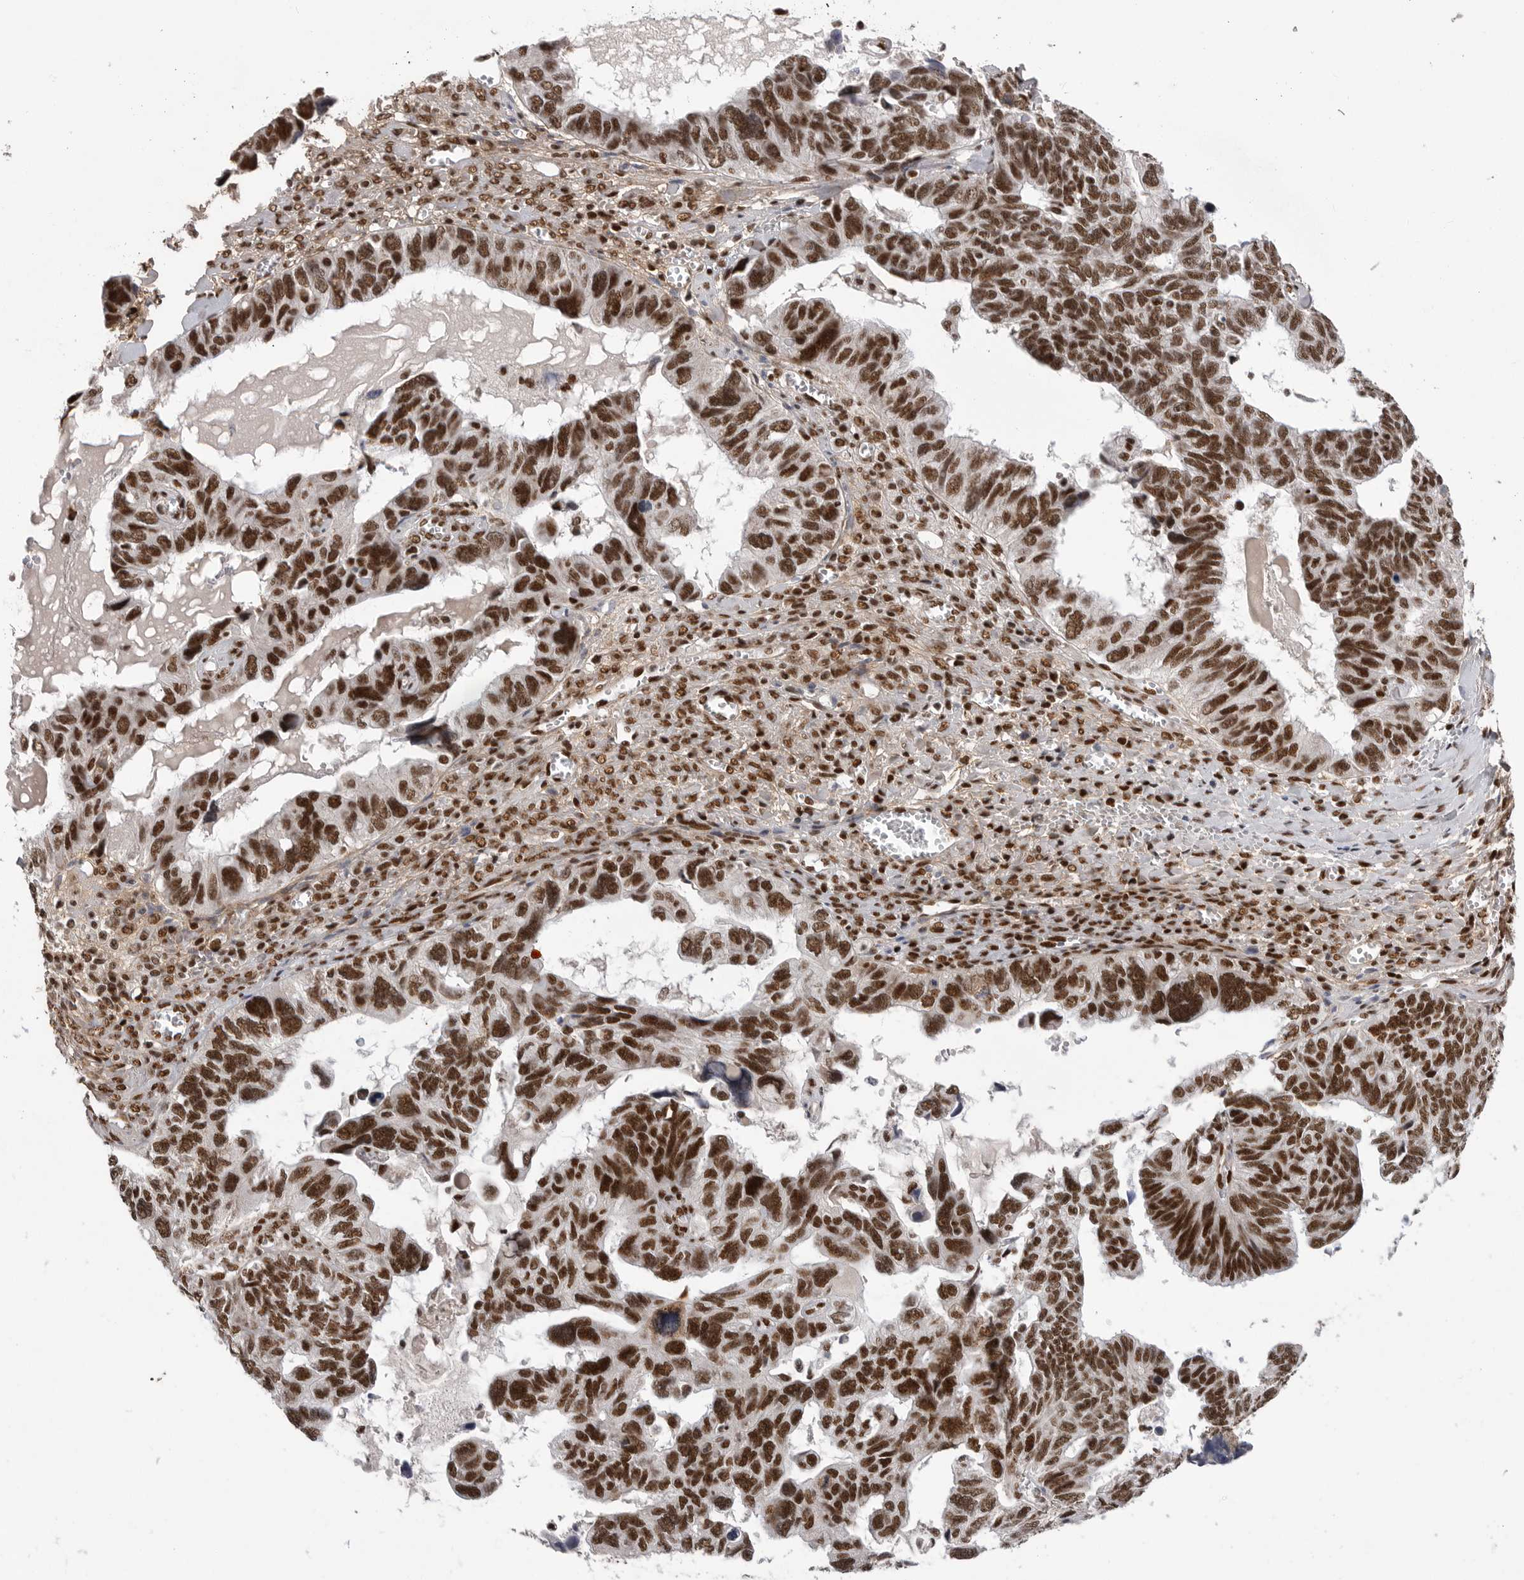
{"staining": {"intensity": "strong", "quantity": ">75%", "location": "nuclear"}, "tissue": "ovarian cancer", "cell_type": "Tumor cells", "image_type": "cancer", "snomed": [{"axis": "morphology", "description": "Cystadenocarcinoma, serous, NOS"}, {"axis": "topography", "description": "Ovary"}], "caption": "Immunohistochemical staining of ovarian serous cystadenocarcinoma shows high levels of strong nuclear staining in about >75% of tumor cells. Nuclei are stained in blue.", "gene": "PPP1R8", "patient": {"sex": "female", "age": 79}}